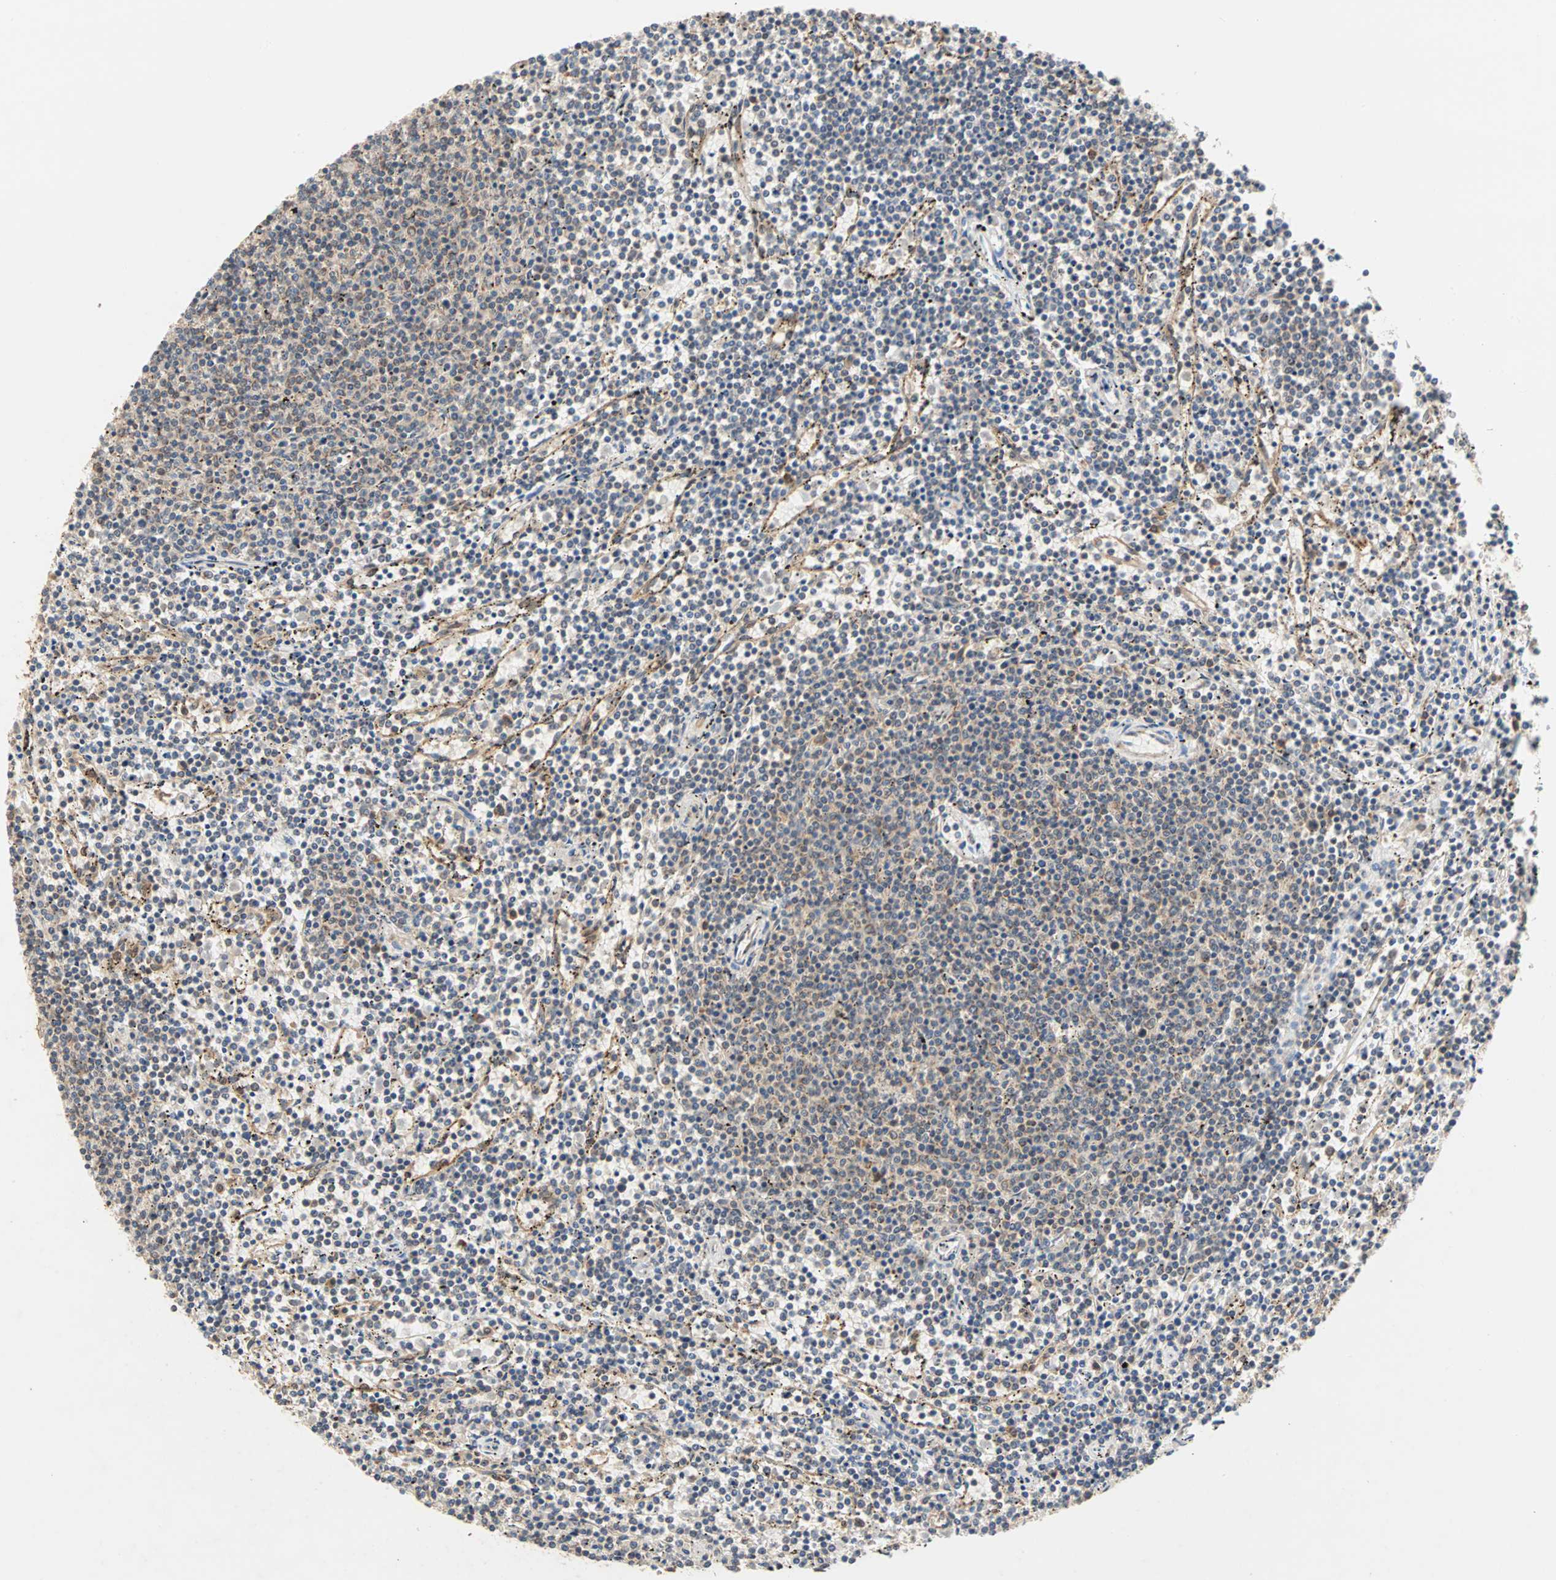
{"staining": {"intensity": "weak", "quantity": "<25%", "location": "cytoplasmic/membranous"}, "tissue": "lymphoma", "cell_type": "Tumor cells", "image_type": "cancer", "snomed": [{"axis": "morphology", "description": "Malignant lymphoma, non-Hodgkin's type, Low grade"}, {"axis": "topography", "description": "Spleen"}], "caption": "Immunohistochemistry photomicrograph of neoplastic tissue: human lymphoma stained with DAB (3,3'-diaminobenzidine) shows no significant protein positivity in tumor cells.", "gene": "AUP1", "patient": {"sex": "female", "age": 50}}